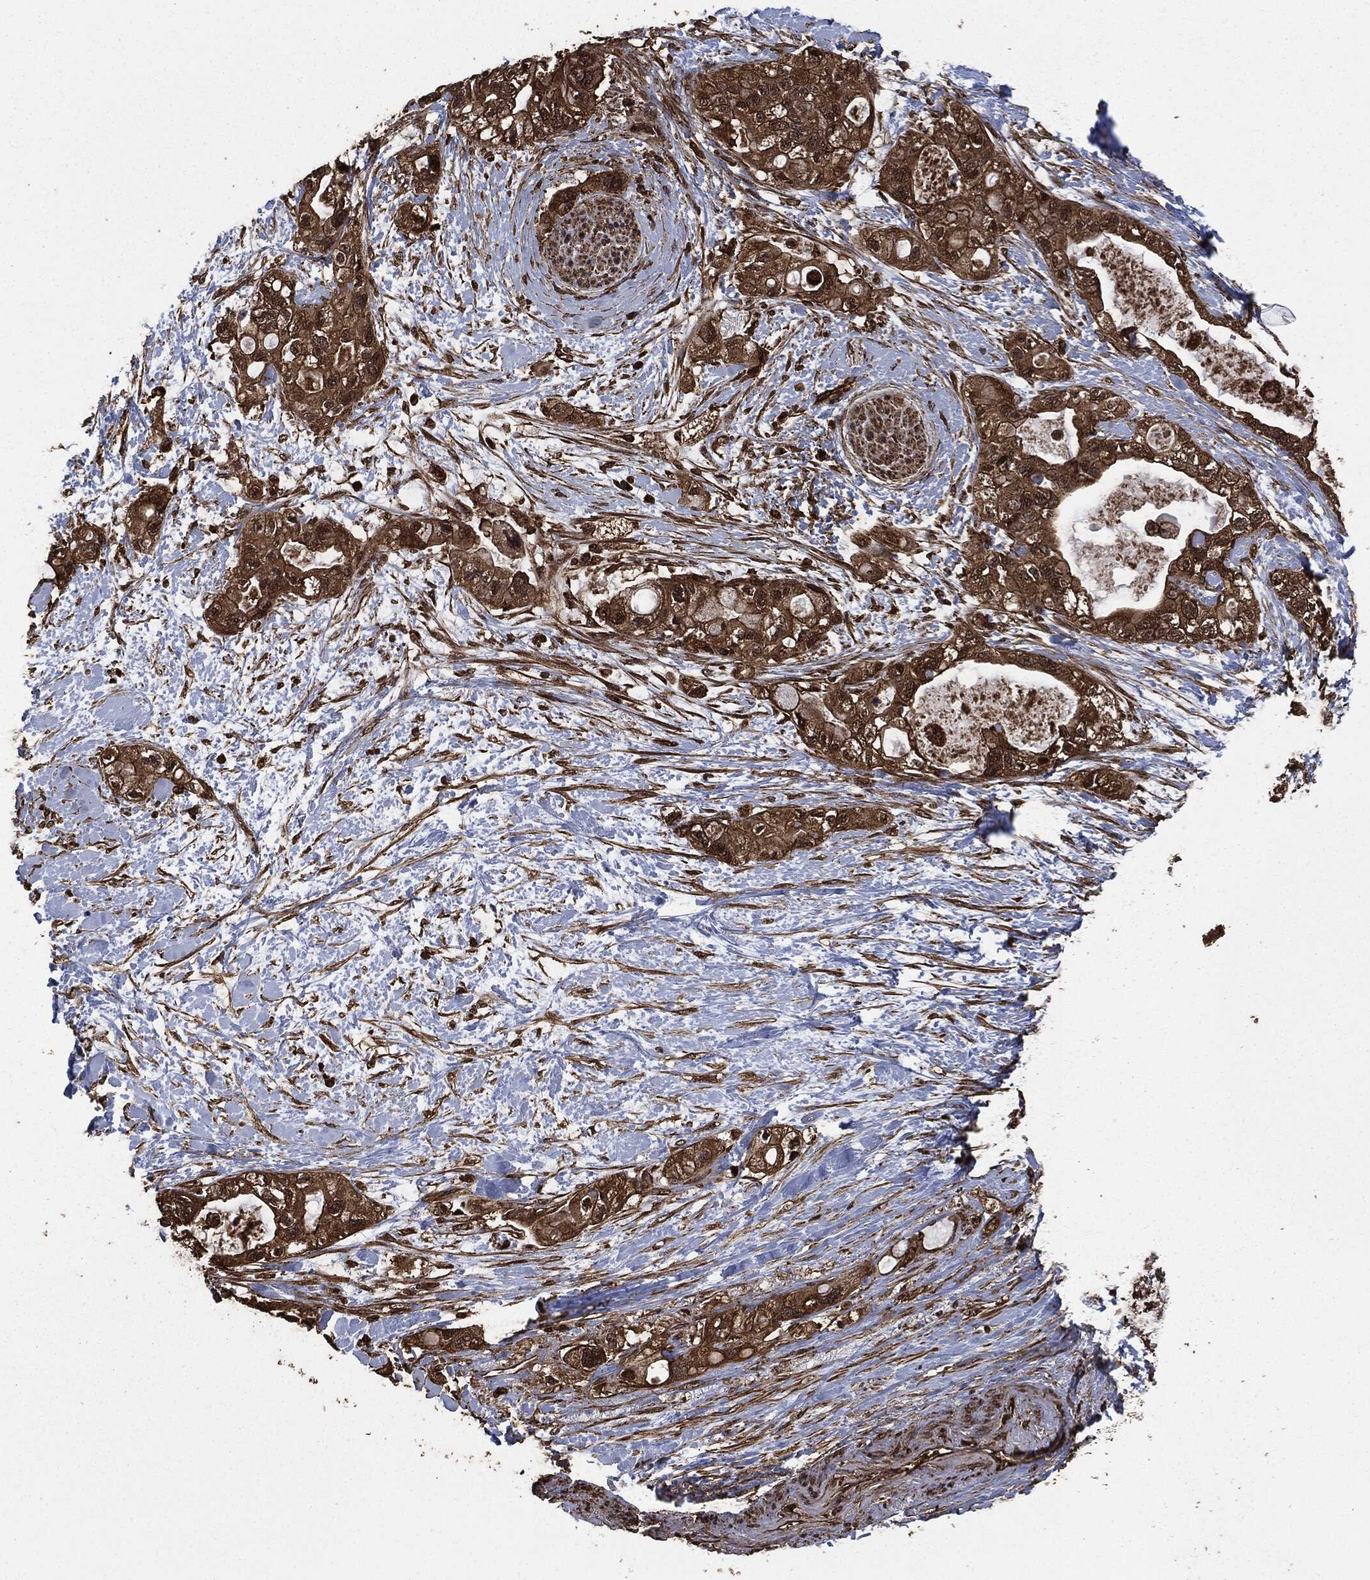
{"staining": {"intensity": "strong", "quantity": ">75%", "location": "cytoplasmic/membranous"}, "tissue": "pancreatic cancer", "cell_type": "Tumor cells", "image_type": "cancer", "snomed": [{"axis": "morphology", "description": "Adenocarcinoma, NOS"}, {"axis": "topography", "description": "Pancreas"}], "caption": "This histopathology image displays immunohistochemistry staining of adenocarcinoma (pancreatic), with high strong cytoplasmic/membranous expression in approximately >75% of tumor cells.", "gene": "HRAS", "patient": {"sex": "female", "age": 56}}